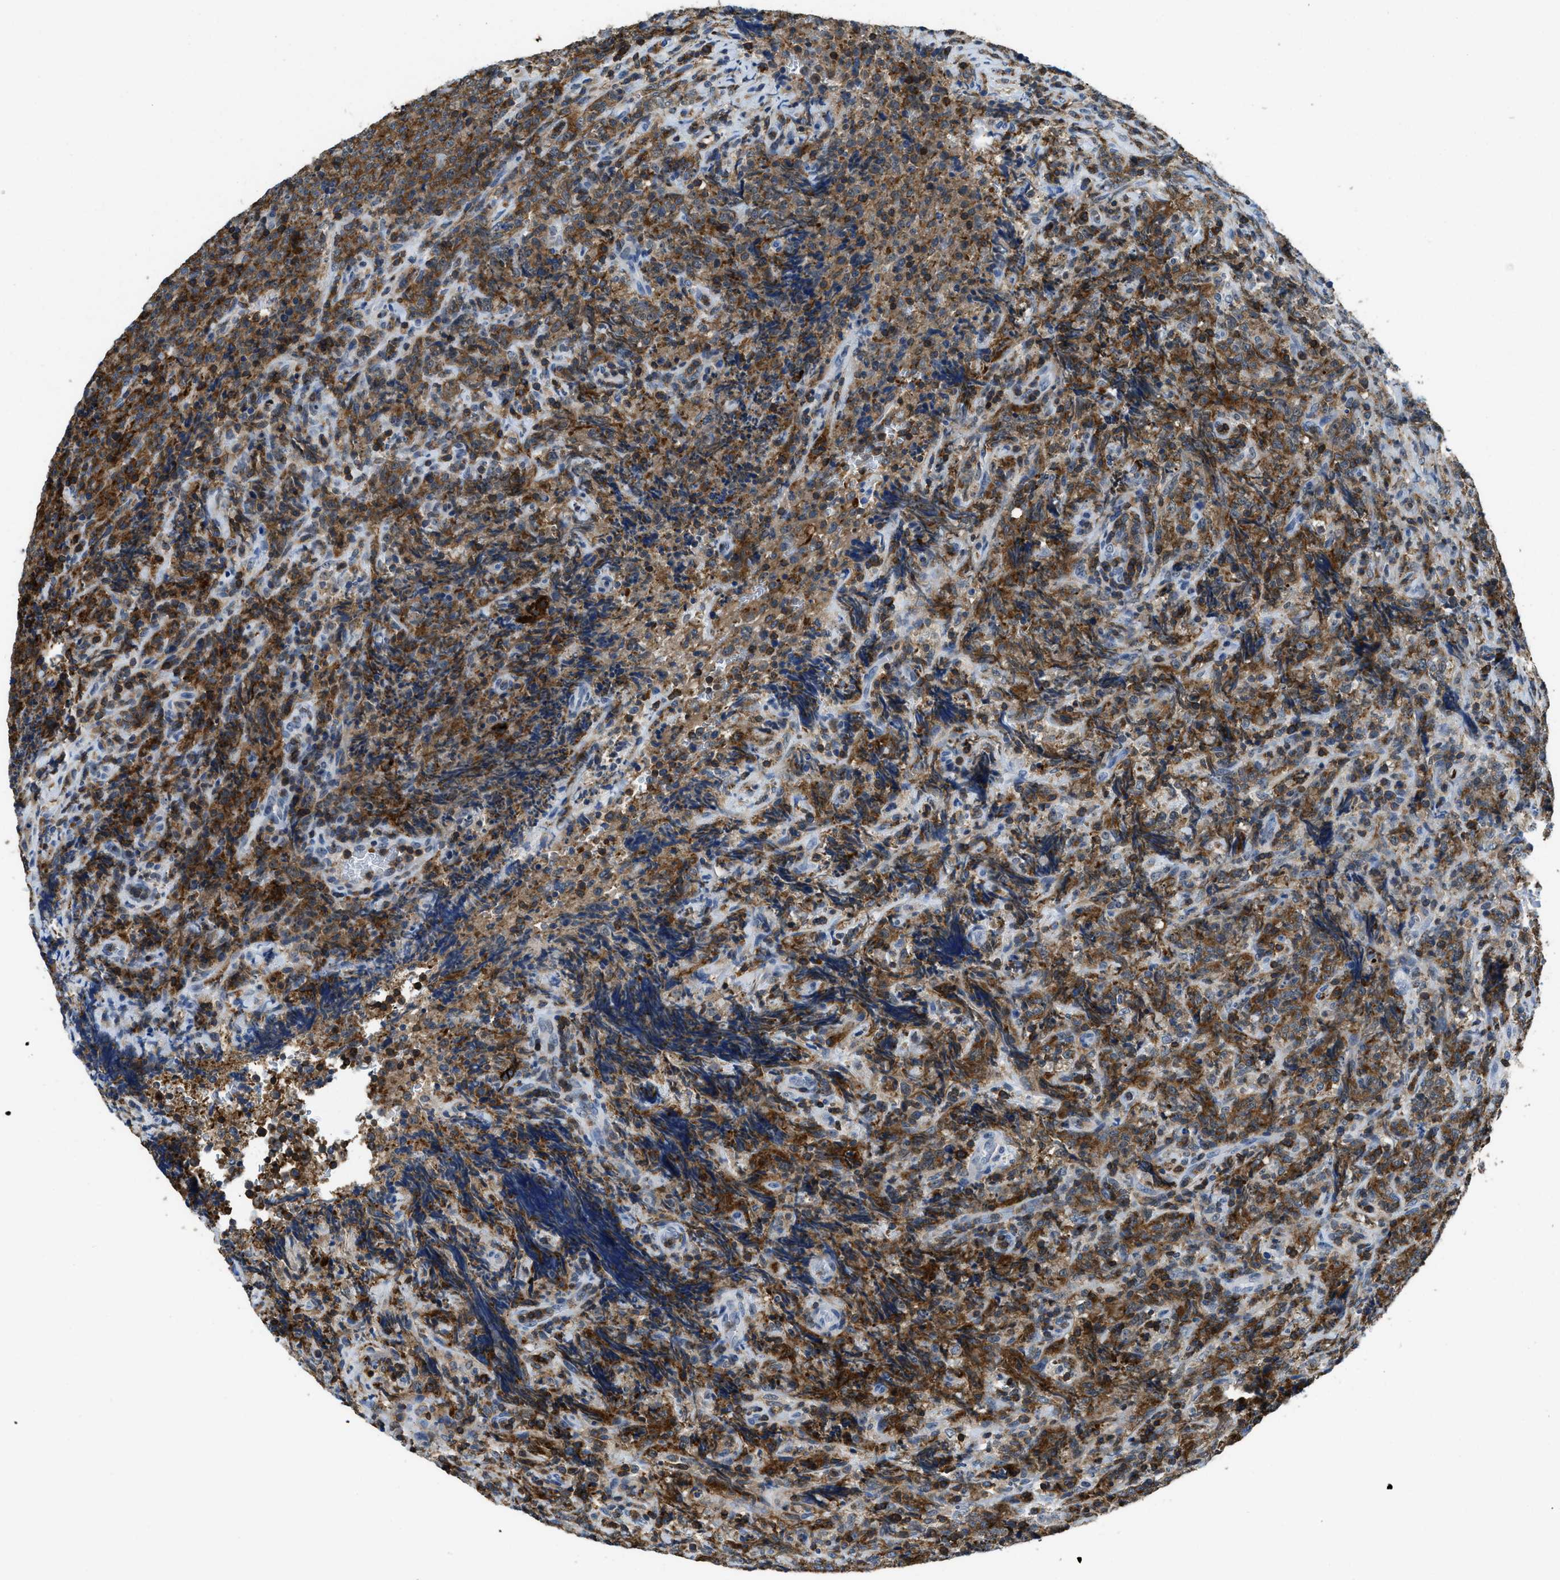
{"staining": {"intensity": "moderate", "quantity": ">75%", "location": "cytoplasmic/membranous"}, "tissue": "lymphoma", "cell_type": "Tumor cells", "image_type": "cancer", "snomed": [{"axis": "morphology", "description": "Malignant lymphoma, non-Hodgkin's type, High grade"}, {"axis": "topography", "description": "Tonsil"}], "caption": "Malignant lymphoma, non-Hodgkin's type (high-grade) stained with a brown dye reveals moderate cytoplasmic/membranous positive positivity in approximately >75% of tumor cells.", "gene": "FAM151A", "patient": {"sex": "female", "age": 36}}